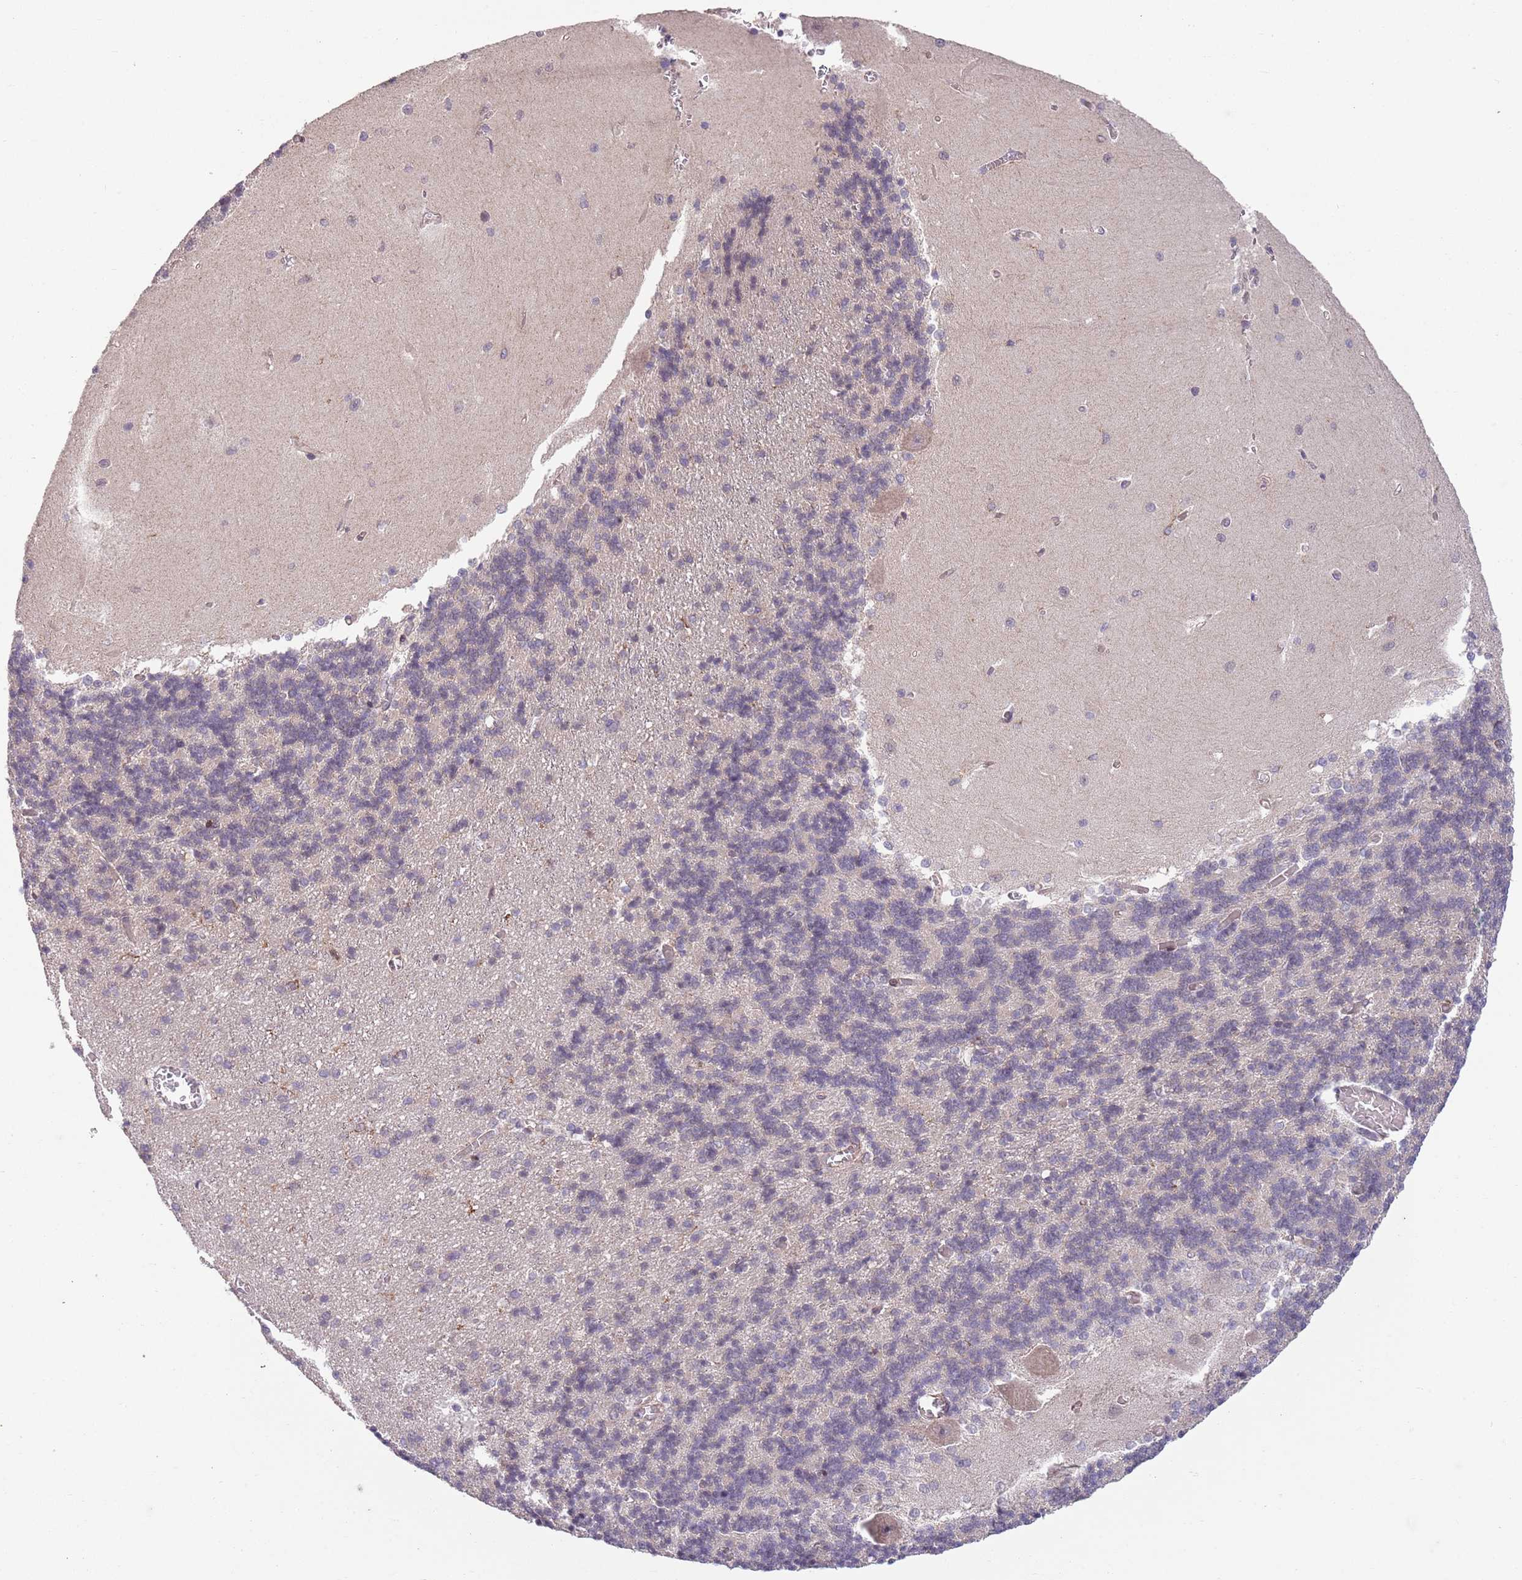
{"staining": {"intensity": "negative", "quantity": "none", "location": "none"}, "tissue": "cerebellum", "cell_type": "Cells in granular layer", "image_type": "normal", "snomed": [{"axis": "morphology", "description": "Normal tissue, NOS"}, {"axis": "topography", "description": "Cerebellum"}], "caption": "This is an immunohistochemistry (IHC) micrograph of normal human cerebellum. There is no staining in cells in granular layer.", "gene": "CHD9", "patient": {"sex": "male", "age": 37}}